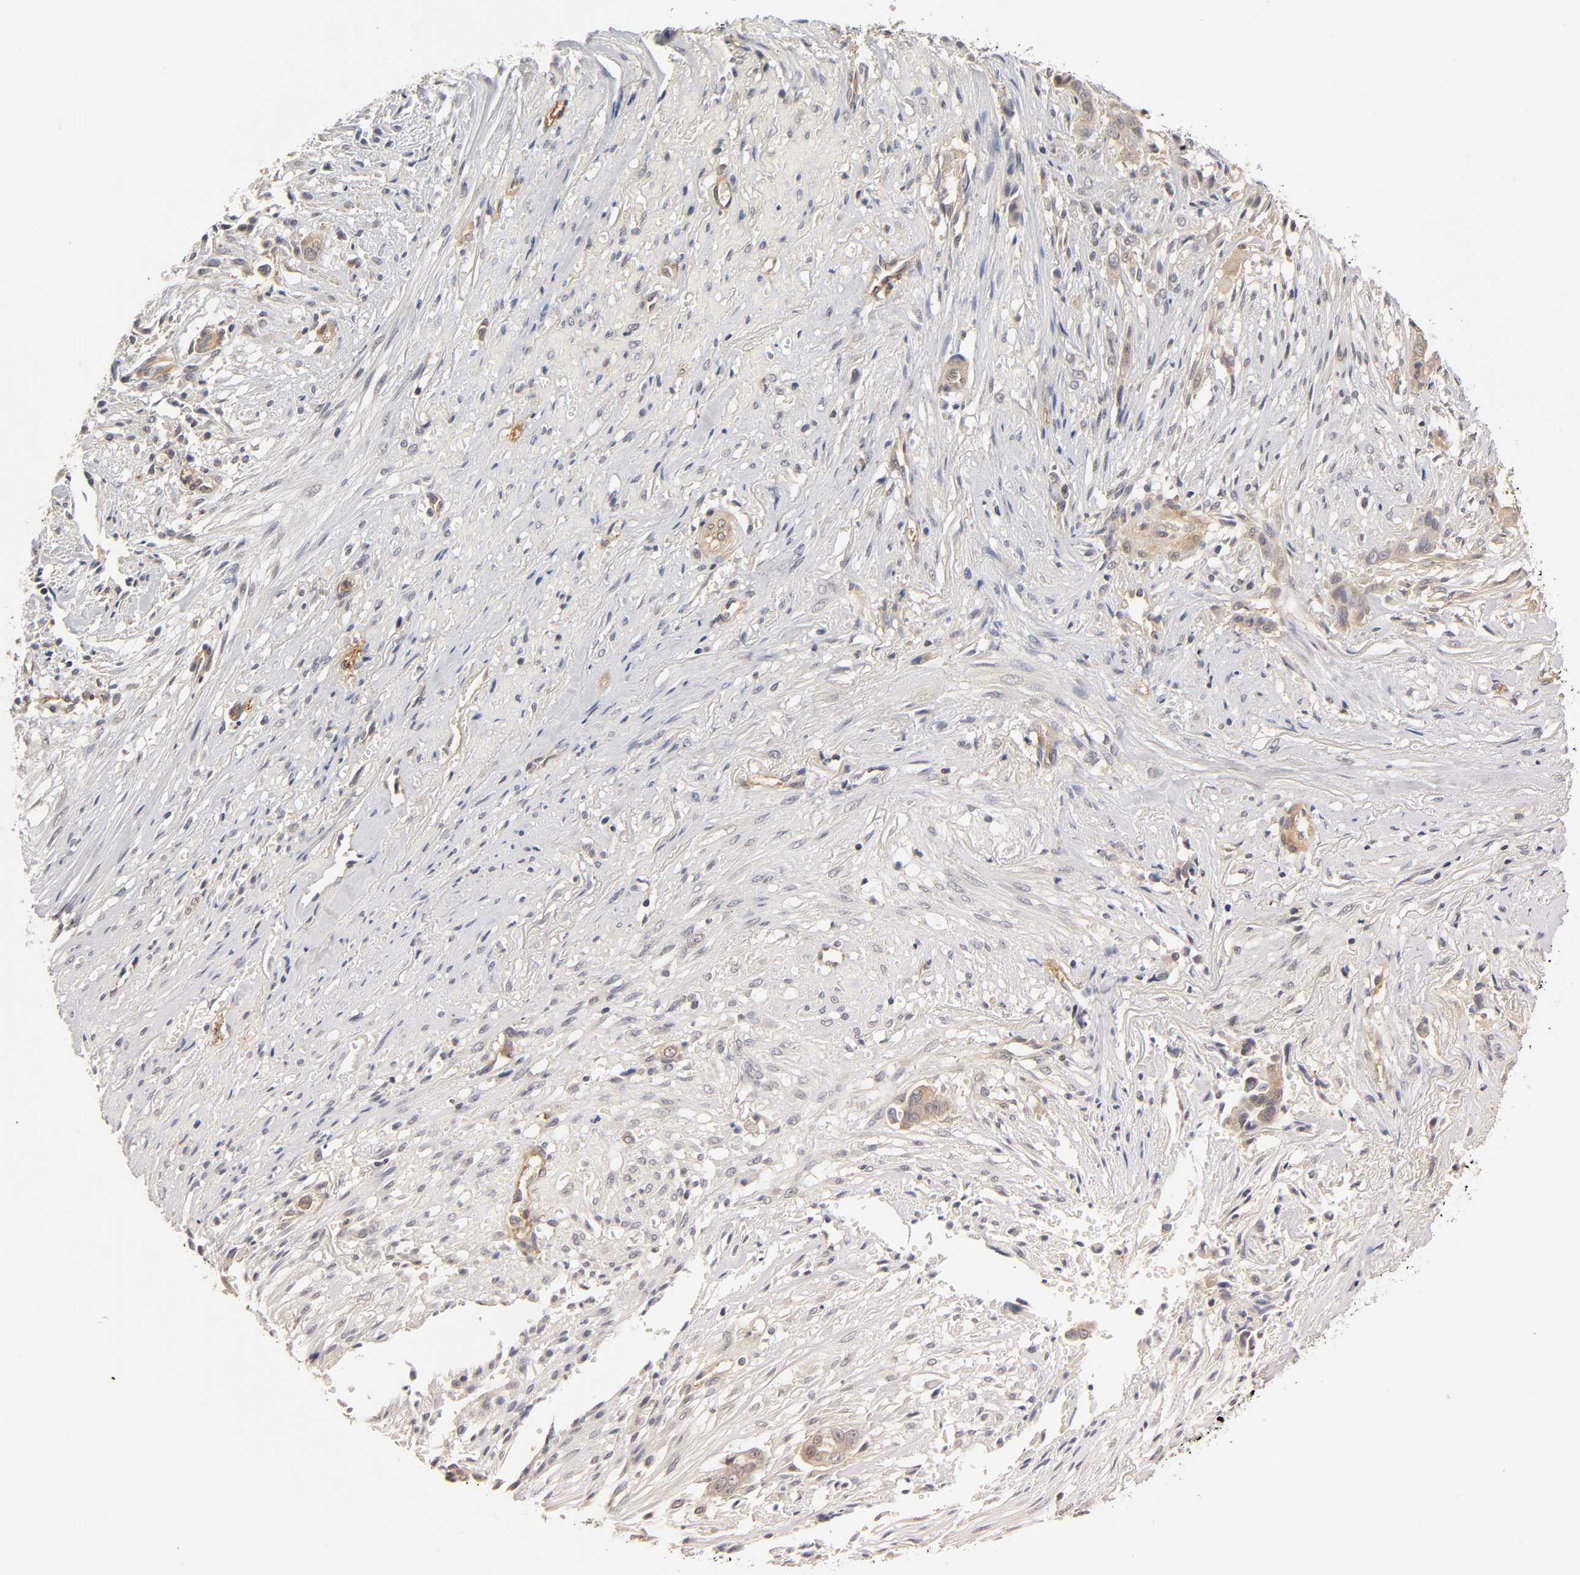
{"staining": {"intensity": "weak", "quantity": ">75%", "location": "cytoplasmic/membranous"}, "tissue": "liver cancer", "cell_type": "Tumor cells", "image_type": "cancer", "snomed": [{"axis": "morphology", "description": "Cholangiocarcinoma"}, {"axis": "topography", "description": "Liver"}], "caption": "There is low levels of weak cytoplasmic/membranous positivity in tumor cells of cholangiocarcinoma (liver), as demonstrated by immunohistochemical staining (brown color).", "gene": "PDE5A", "patient": {"sex": "female", "age": 70}}